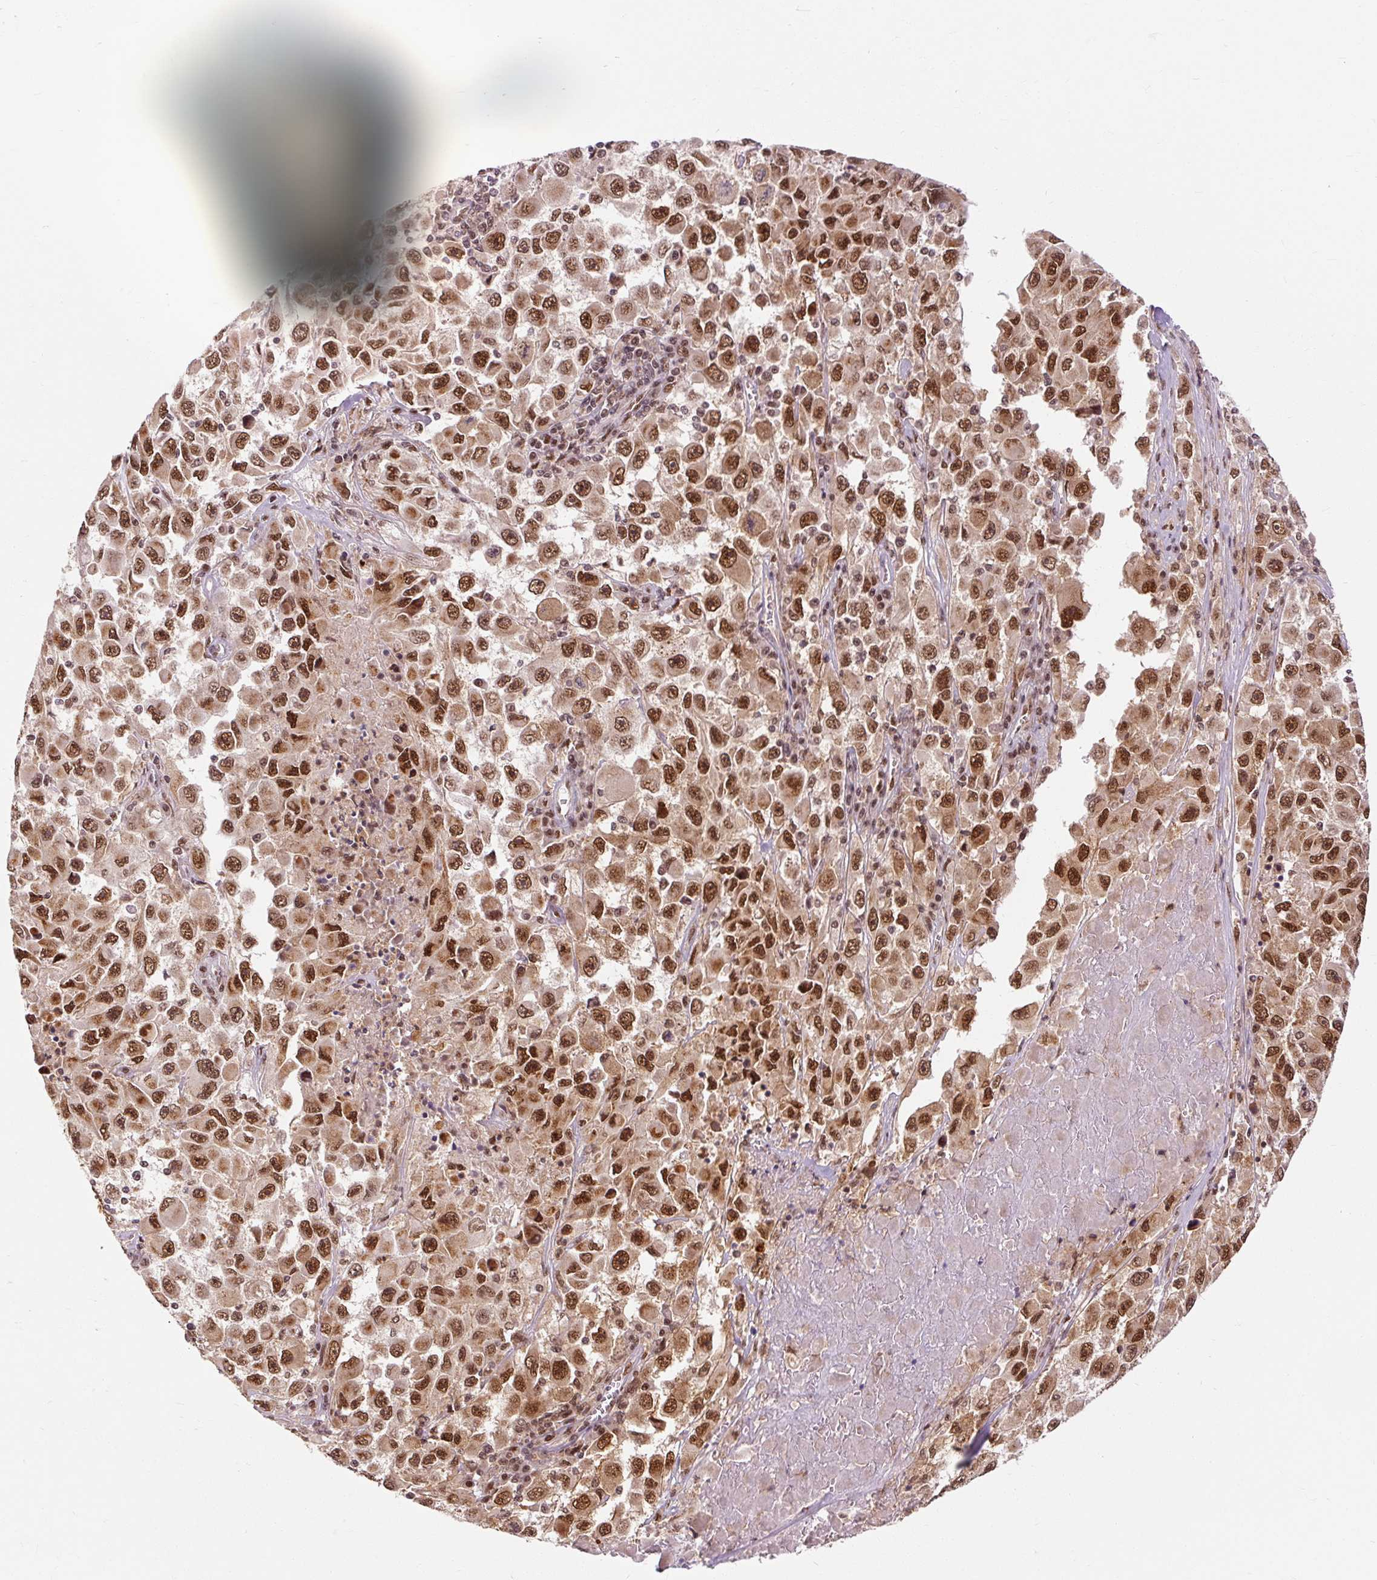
{"staining": {"intensity": "strong", "quantity": ">75%", "location": "cytoplasmic/membranous,nuclear"}, "tissue": "melanoma", "cell_type": "Tumor cells", "image_type": "cancer", "snomed": [{"axis": "morphology", "description": "Malignant melanoma, Metastatic site"}, {"axis": "topography", "description": "Lymph node"}], "caption": "Melanoma stained with a protein marker demonstrates strong staining in tumor cells.", "gene": "CSTF1", "patient": {"sex": "female", "age": 67}}